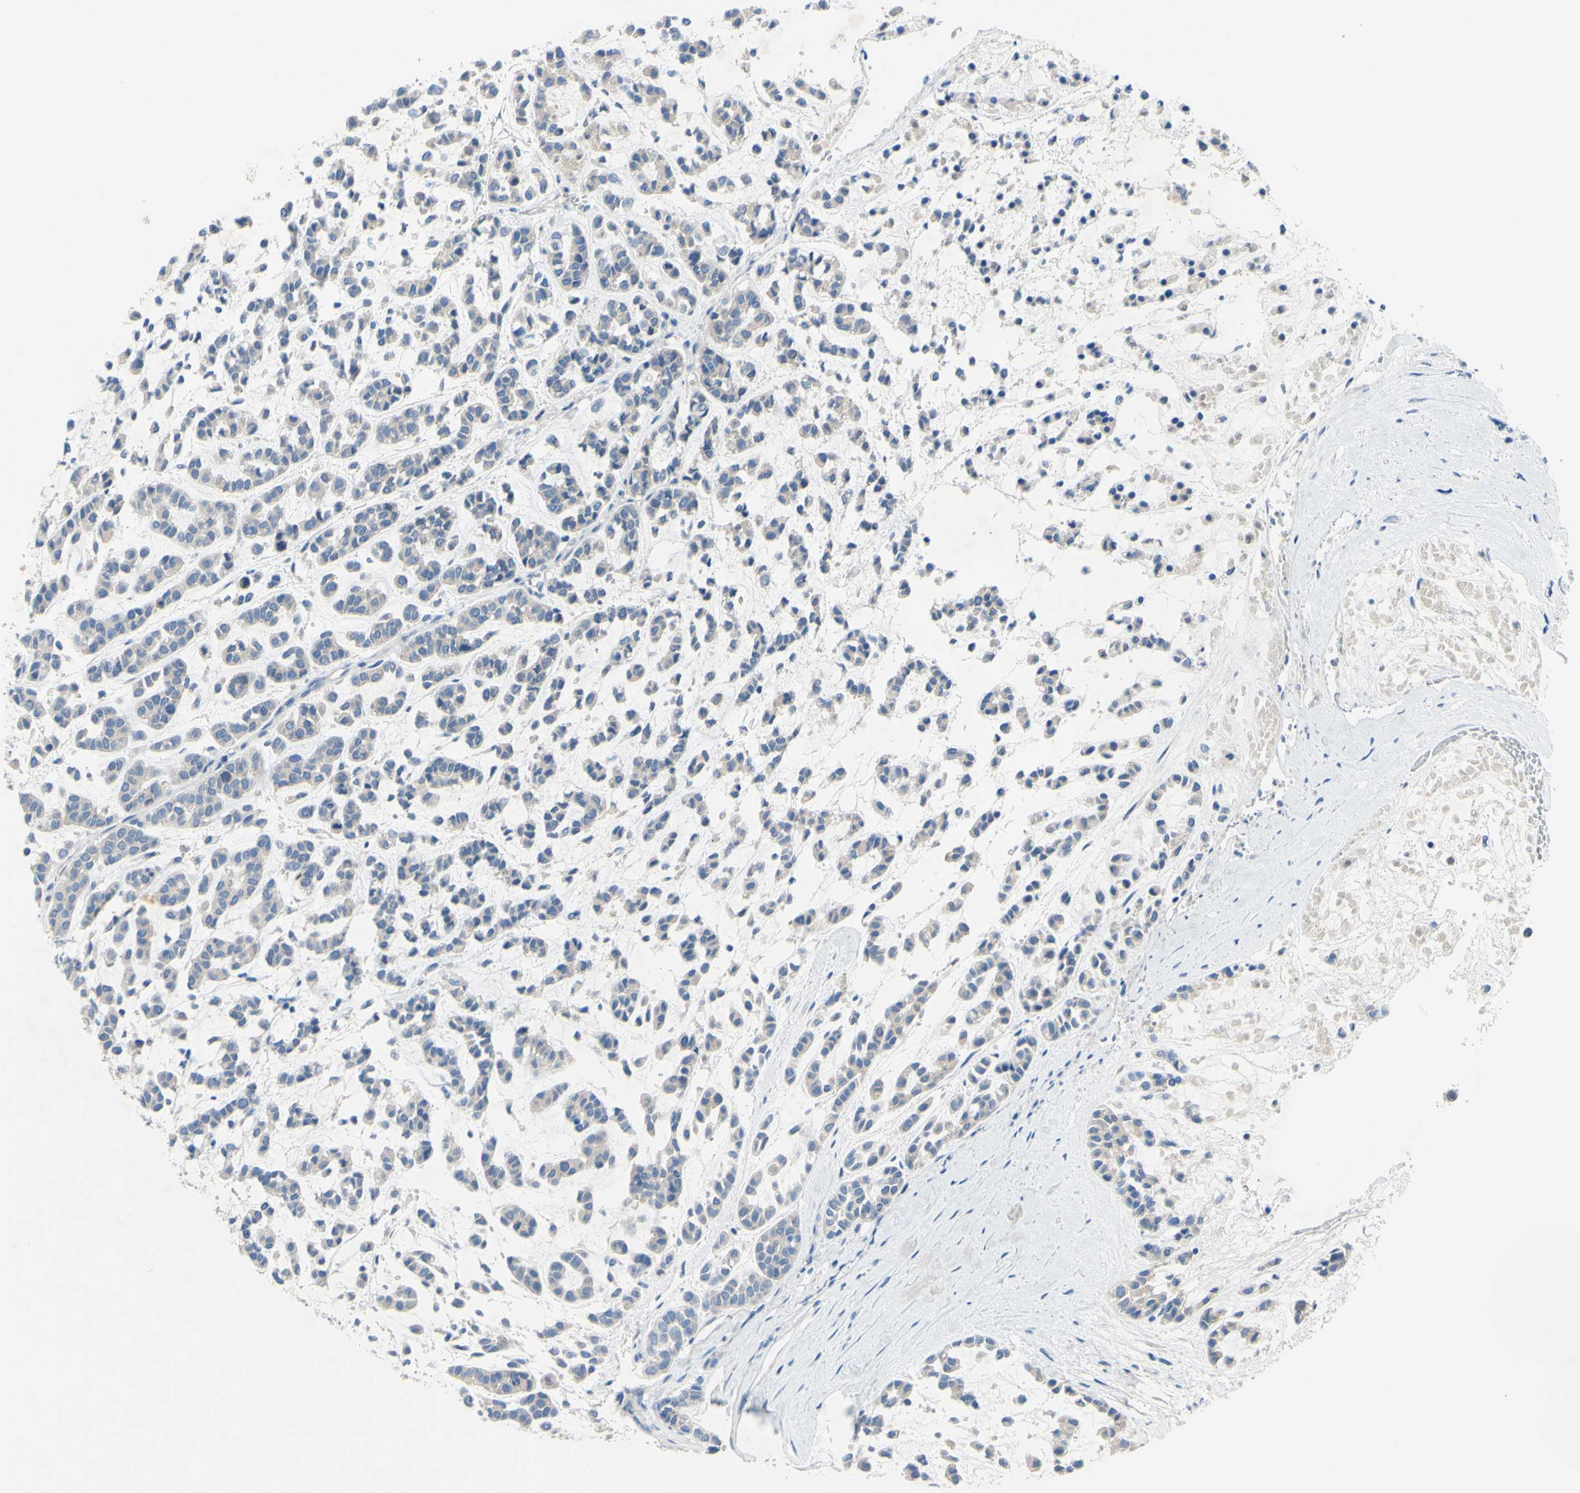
{"staining": {"intensity": "negative", "quantity": "none", "location": "none"}, "tissue": "head and neck cancer", "cell_type": "Tumor cells", "image_type": "cancer", "snomed": [{"axis": "morphology", "description": "Adenocarcinoma, NOS"}, {"axis": "morphology", "description": "Adenoma, NOS"}, {"axis": "topography", "description": "Head-Neck"}], "caption": "The photomicrograph exhibits no significant positivity in tumor cells of head and neck cancer (adenoma). (DAB immunohistochemistry (IHC) with hematoxylin counter stain).", "gene": "FDFT1", "patient": {"sex": "female", "age": 55}}